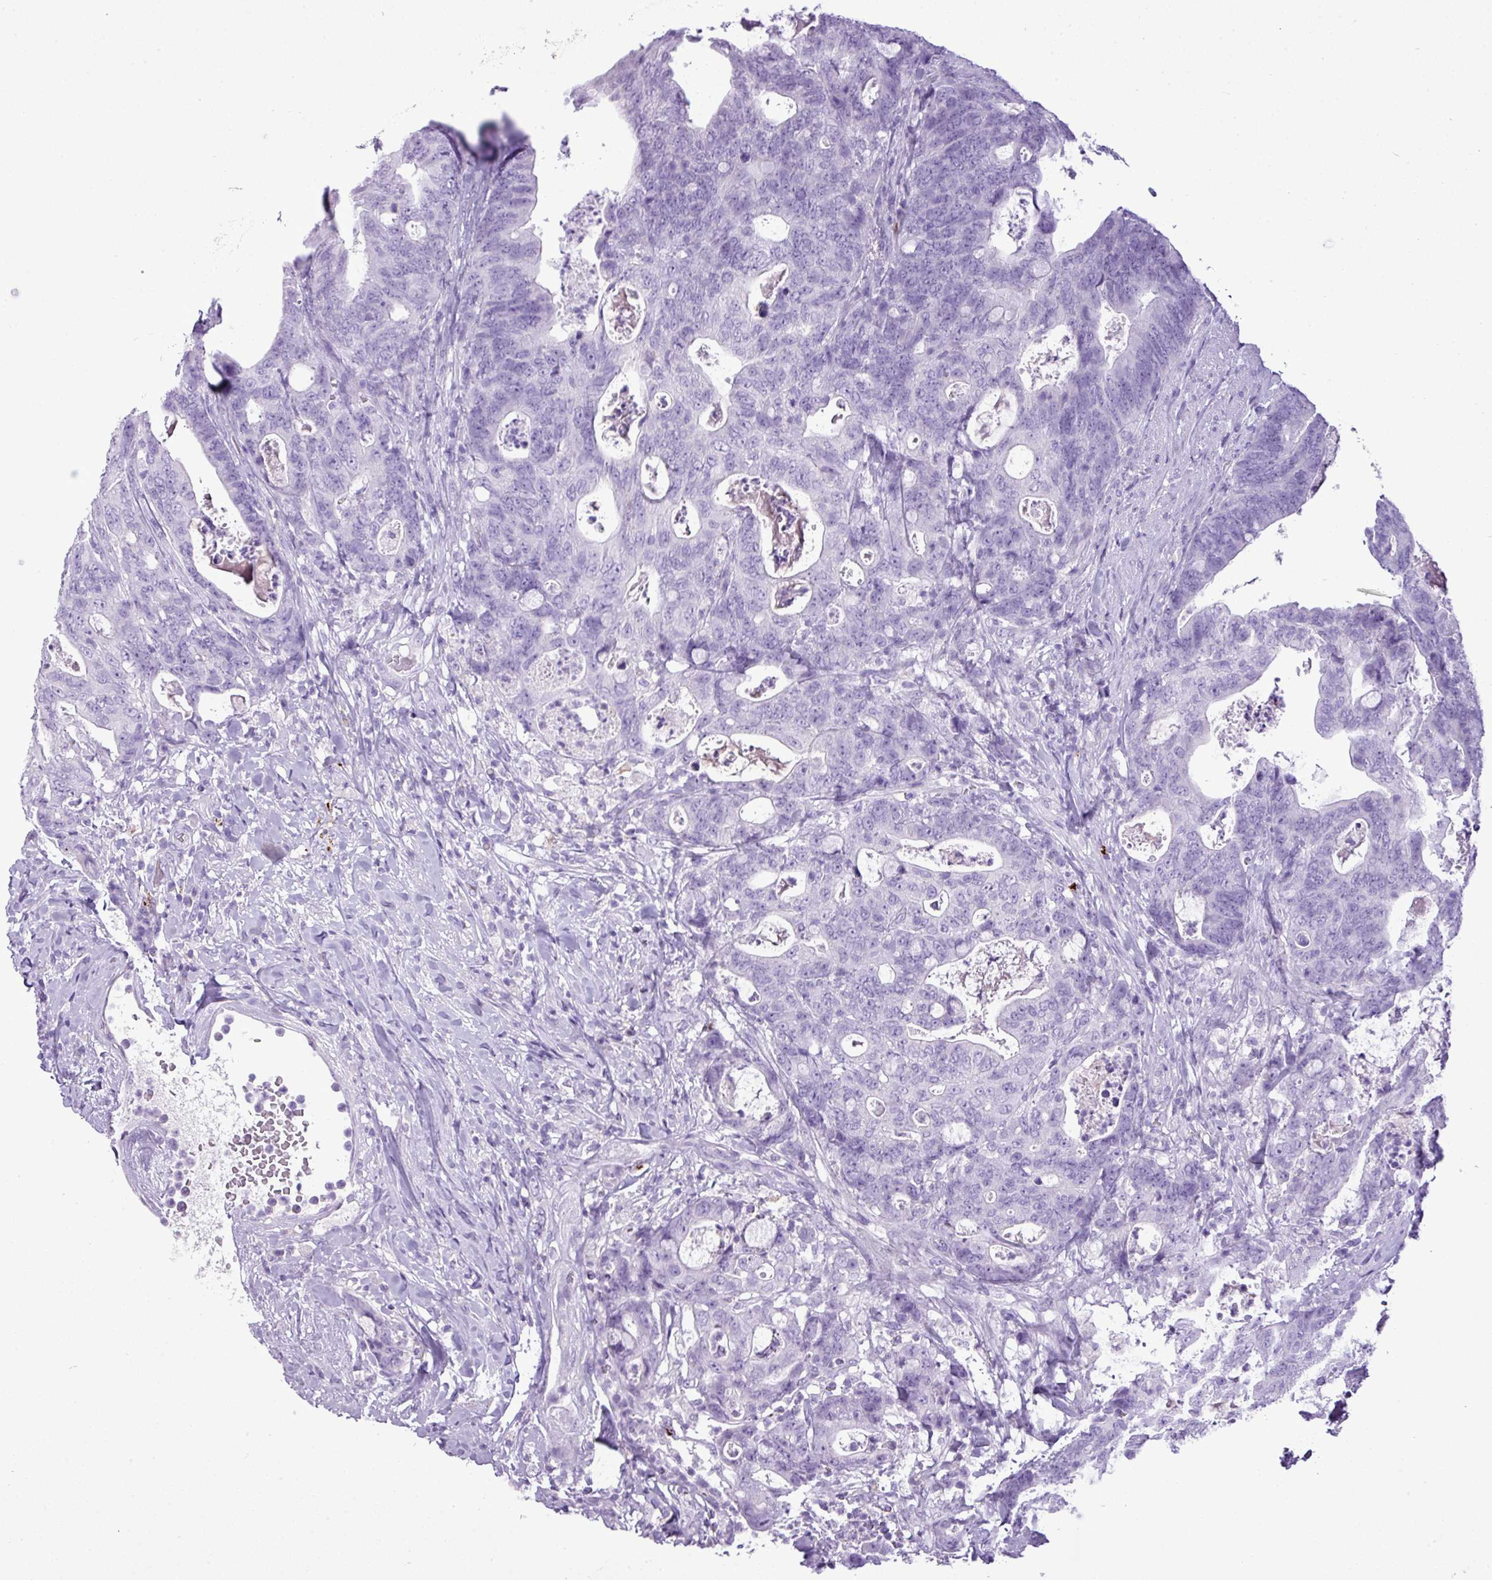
{"staining": {"intensity": "negative", "quantity": "none", "location": "none"}, "tissue": "colorectal cancer", "cell_type": "Tumor cells", "image_type": "cancer", "snomed": [{"axis": "morphology", "description": "Adenocarcinoma, NOS"}, {"axis": "topography", "description": "Colon"}], "caption": "Tumor cells show no significant staining in colorectal cancer.", "gene": "RBMXL2", "patient": {"sex": "female", "age": 82}}